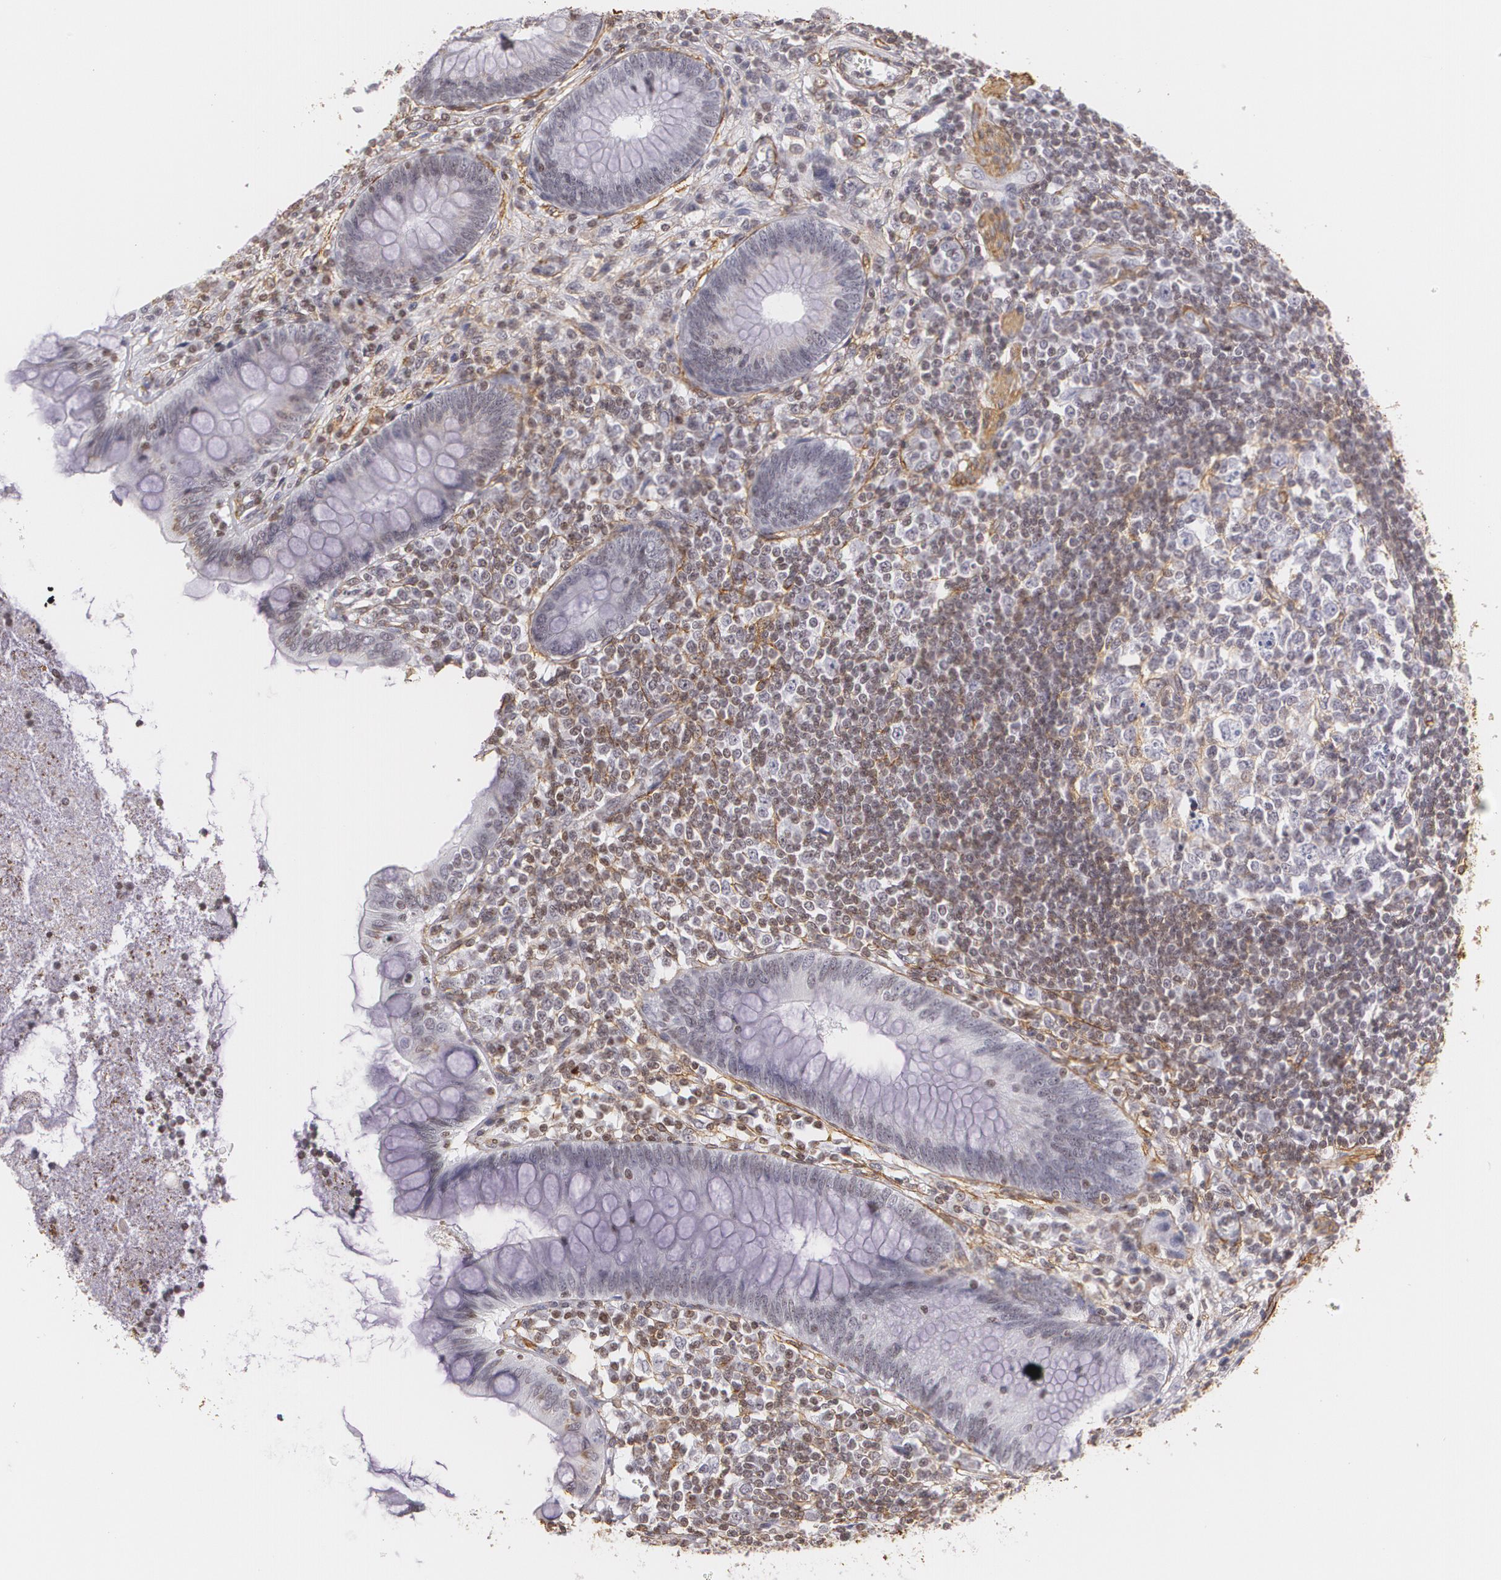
{"staining": {"intensity": "negative", "quantity": "none", "location": "none"}, "tissue": "appendix", "cell_type": "Glandular cells", "image_type": "normal", "snomed": [{"axis": "morphology", "description": "Normal tissue, NOS"}, {"axis": "topography", "description": "Appendix"}], "caption": "The immunohistochemistry micrograph has no significant positivity in glandular cells of appendix.", "gene": "VAMP1", "patient": {"sex": "female", "age": 66}}